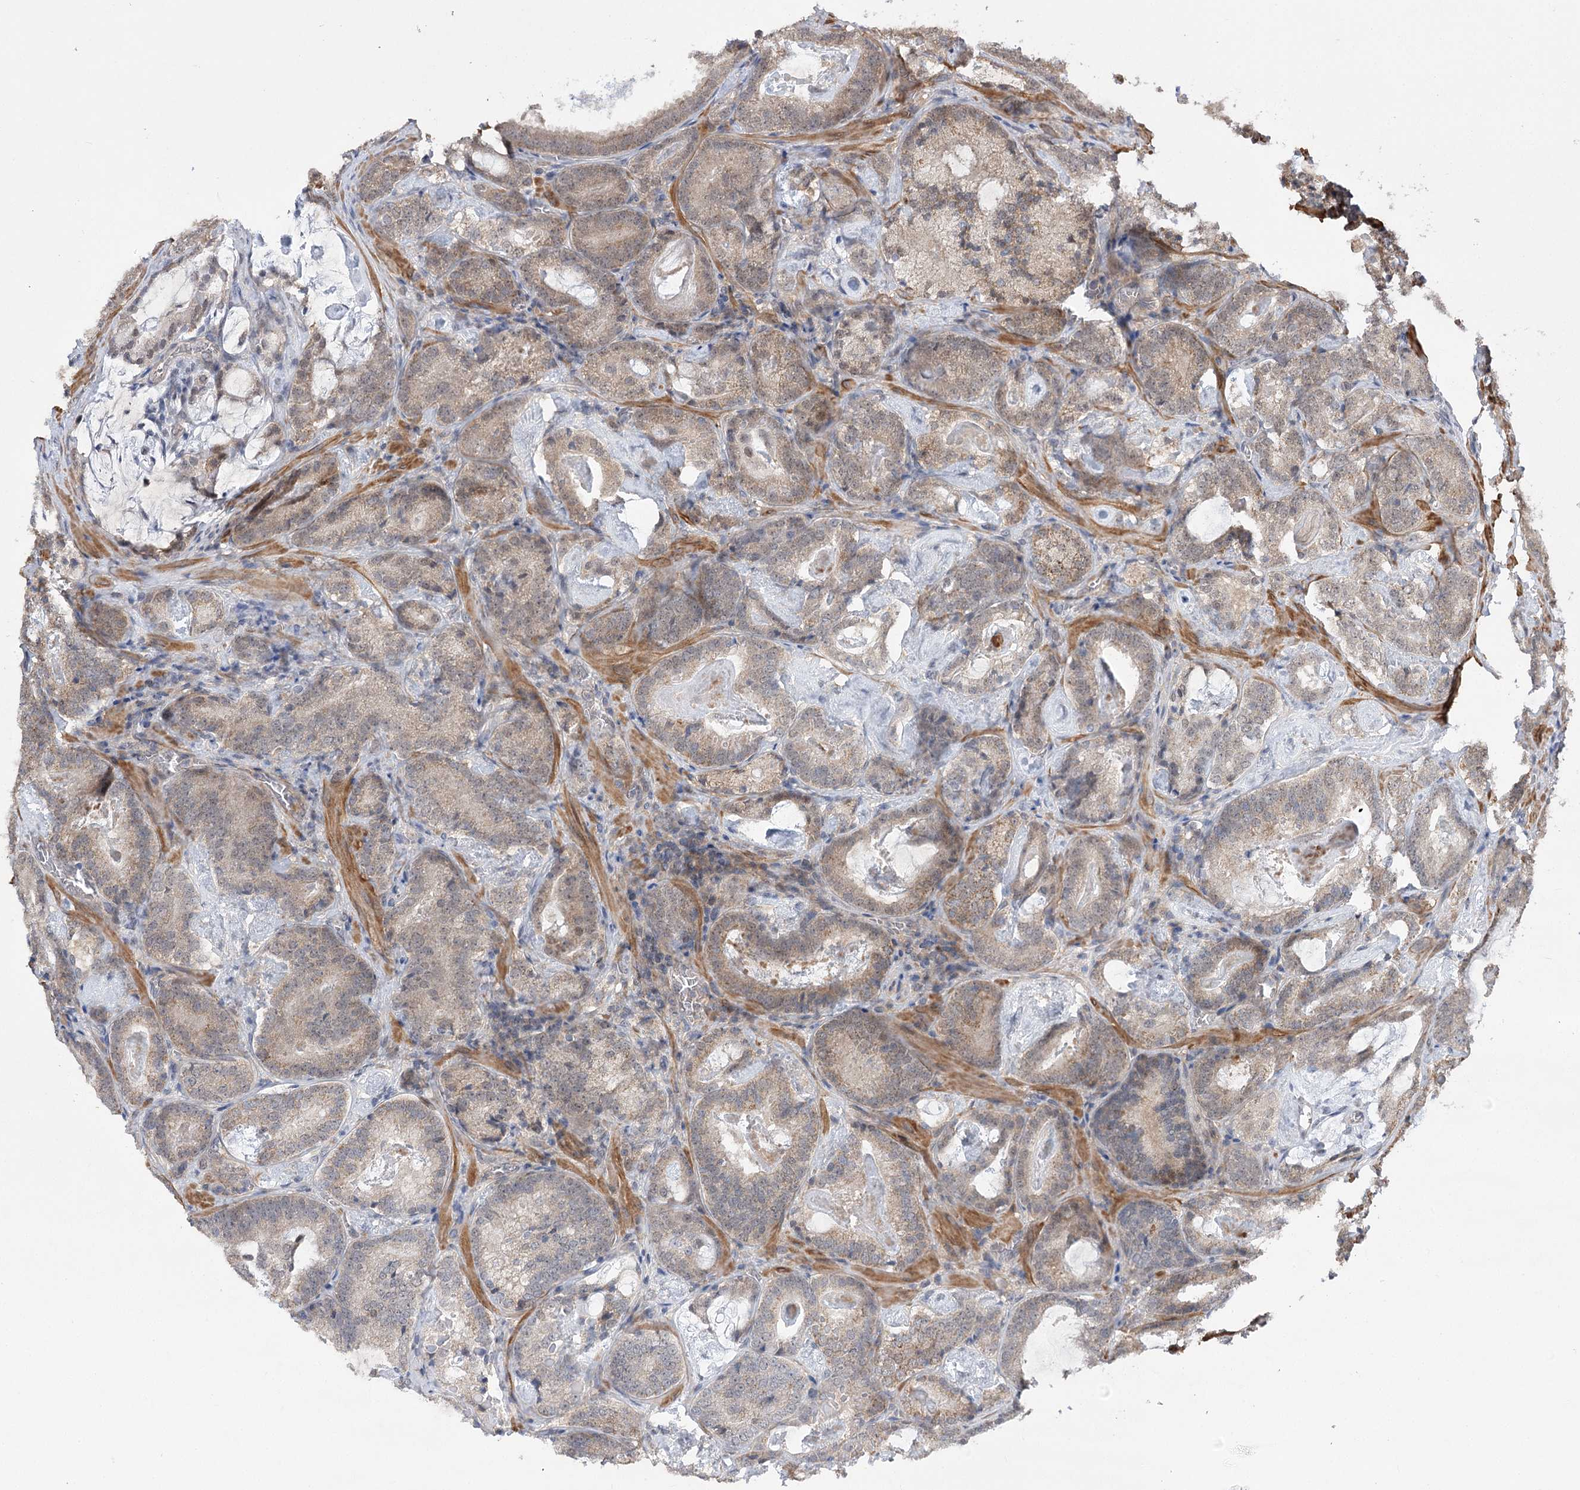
{"staining": {"intensity": "weak", "quantity": ">75%", "location": "cytoplasmic/membranous"}, "tissue": "prostate cancer", "cell_type": "Tumor cells", "image_type": "cancer", "snomed": [{"axis": "morphology", "description": "Adenocarcinoma, Low grade"}, {"axis": "topography", "description": "Prostate"}], "caption": "Tumor cells show weak cytoplasmic/membranous expression in about >75% of cells in prostate cancer.", "gene": "TENM2", "patient": {"sex": "male", "age": 60}}